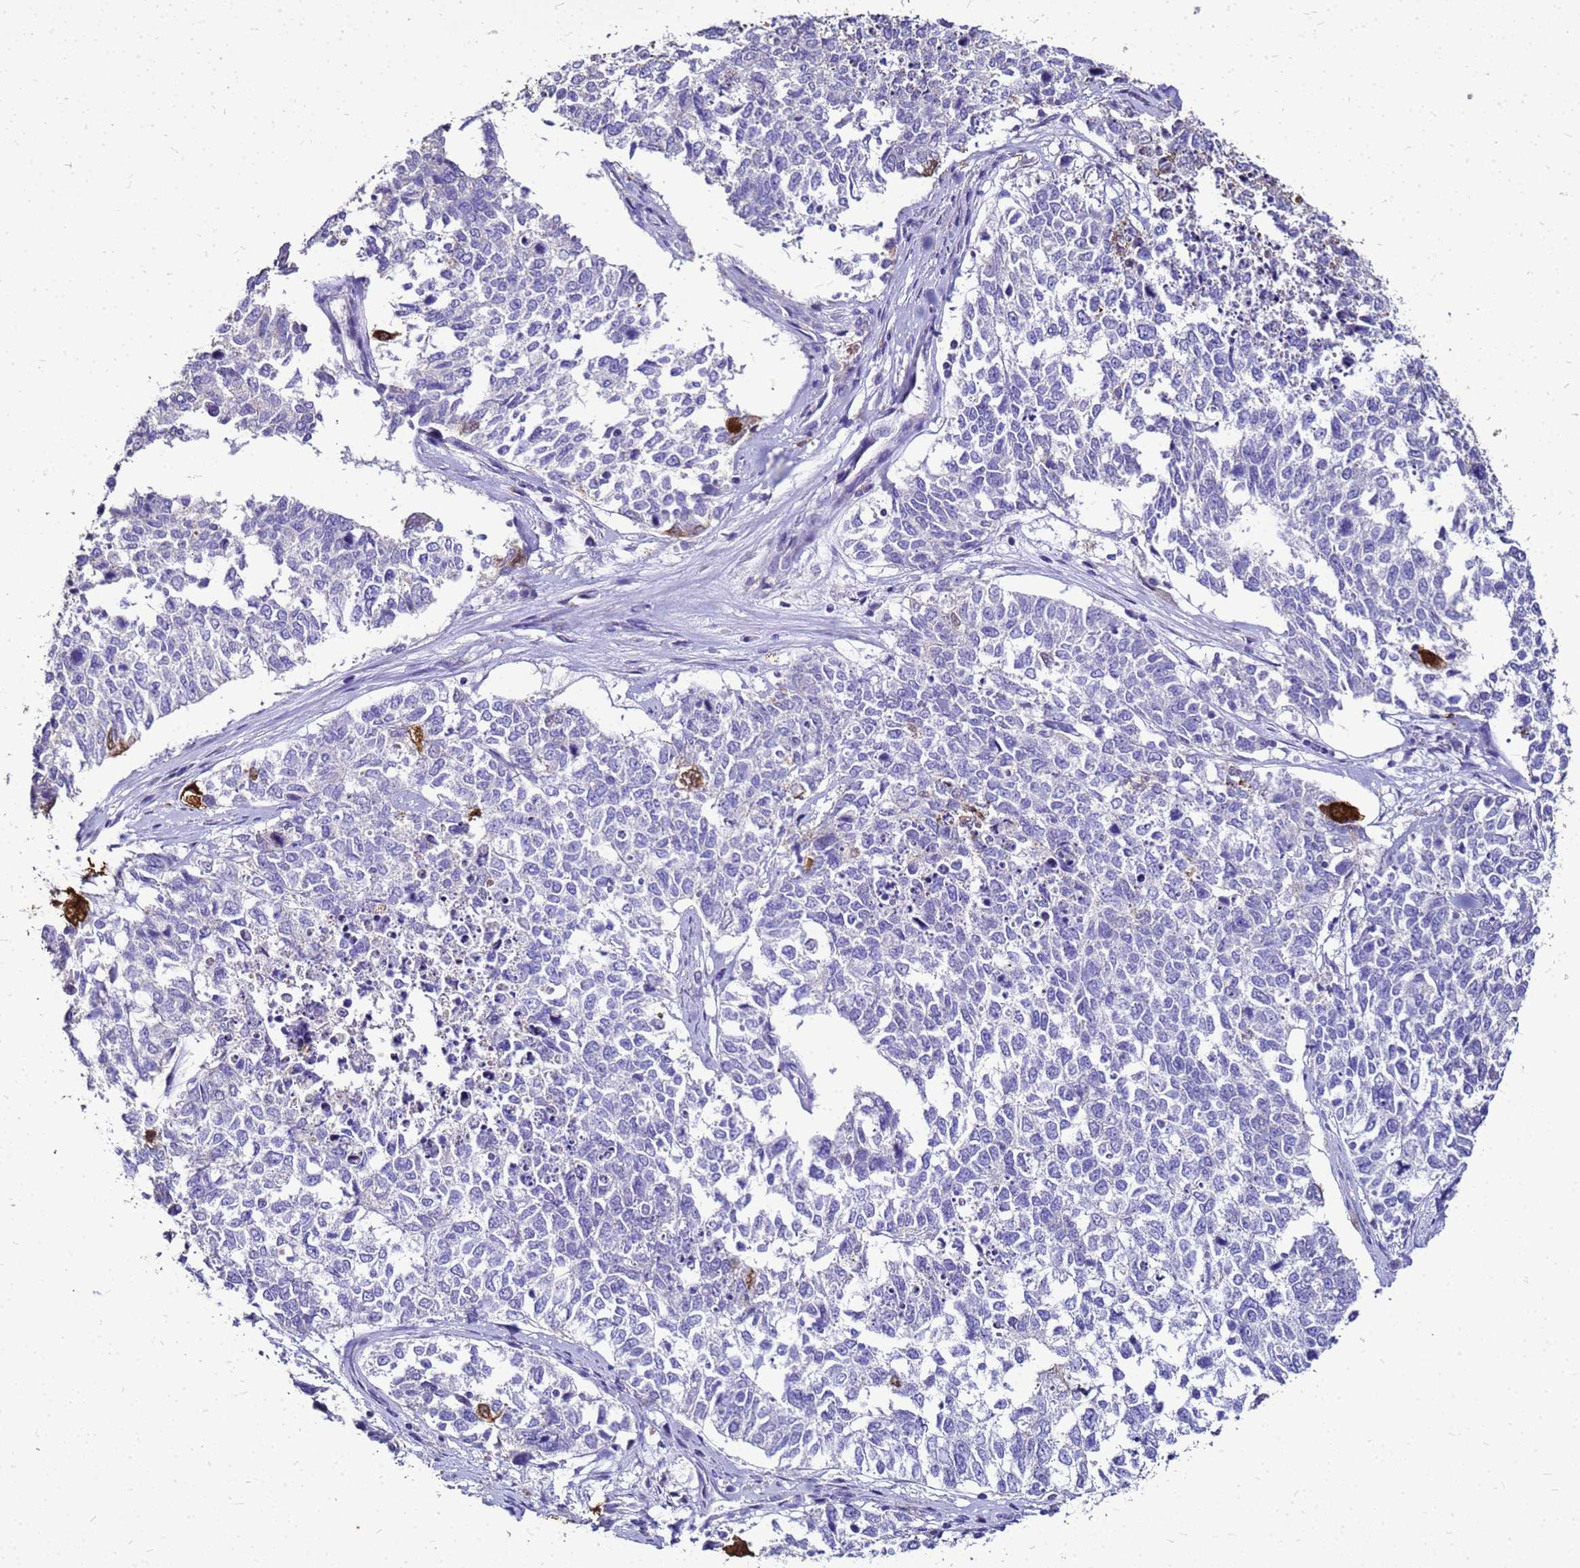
{"staining": {"intensity": "negative", "quantity": "none", "location": "none"}, "tissue": "cervical cancer", "cell_type": "Tumor cells", "image_type": "cancer", "snomed": [{"axis": "morphology", "description": "Squamous cell carcinoma, NOS"}, {"axis": "topography", "description": "Cervix"}], "caption": "Cervical squamous cell carcinoma stained for a protein using immunohistochemistry reveals no expression tumor cells.", "gene": "S100A2", "patient": {"sex": "female", "age": 63}}